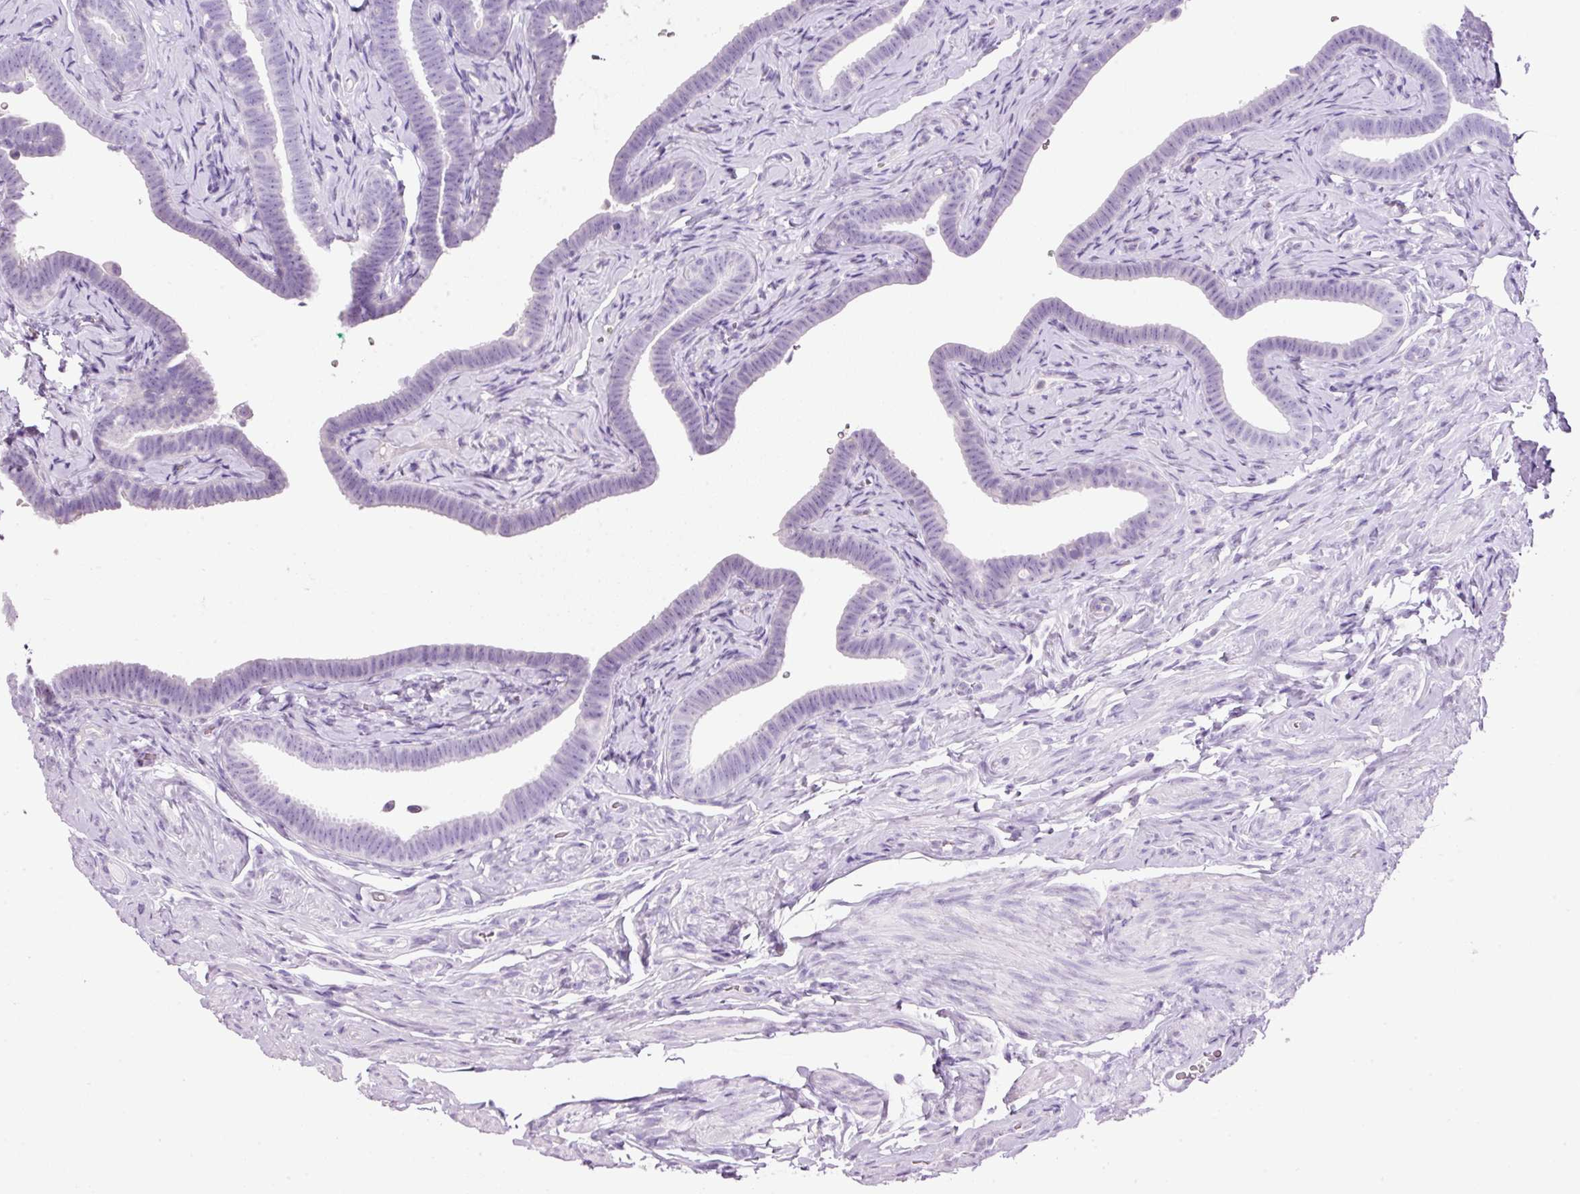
{"staining": {"intensity": "negative", "quantity": "none", "location": "none"}, "tissue": "fallopian tube", "cell_type": "Glandular cells", "image_type": "normal", "snomed": [{"axis": "morphology", "description": "Normal tissue, NOS"}, {"axis": "topography", "description": "Fallopian tube"}], "caption": "Immunohistochemistry of unremarkable human fallopian tube demonstrates no staining in glandular cells. (Brightfield microscopy of DAB (3,3'-diaminobenzidine) IHC at high magnification).", "gene": "BSND", "patient": {"sex": "female", "age": 69}}